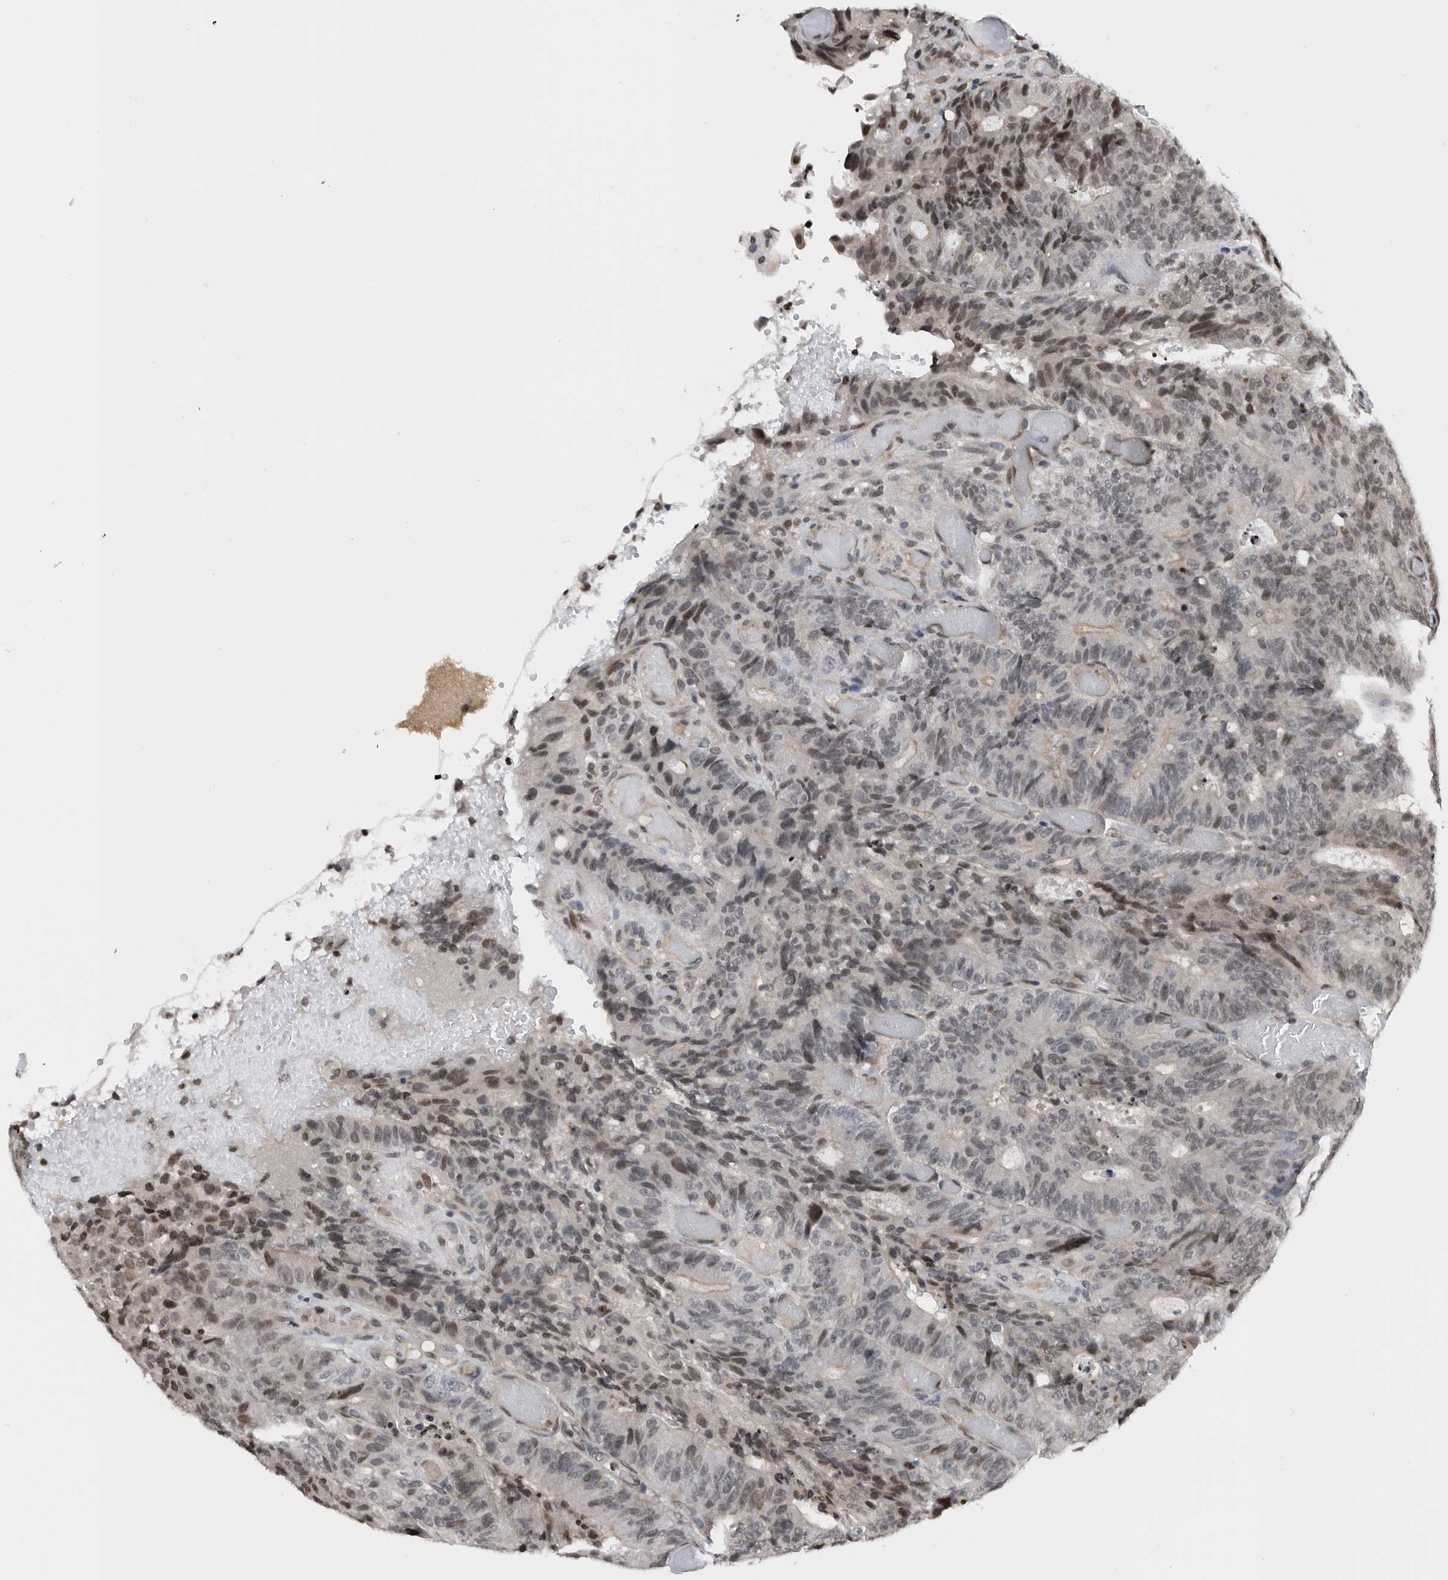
{"staining": {"intensity": "moderate", "quantity": "<25%", "location": "nuclear"}, "tissue": "colorectal cancer", "cell_type": "Tumor cells", "image_type": "cancer", "snomed": [{"axis": "morphology", "description": "Adenocarcinoma, NOS"}, {"axis": "topography", "description": "Colon"}], "caption": "Colorectal adenocarcinoma stained with immunohistochemistry demonstrates moderate nuclear positivity in about <25% of tumor cells. The staining was performed using DAB (3,3'-diaminobenzidine) to visualize the protein expression in brown, while the nuclei were stained in blue with hematoxylin (Magnification: 20x).", "gene": "SNRNP48", "patient": {"sex": "male", "age": 87}}